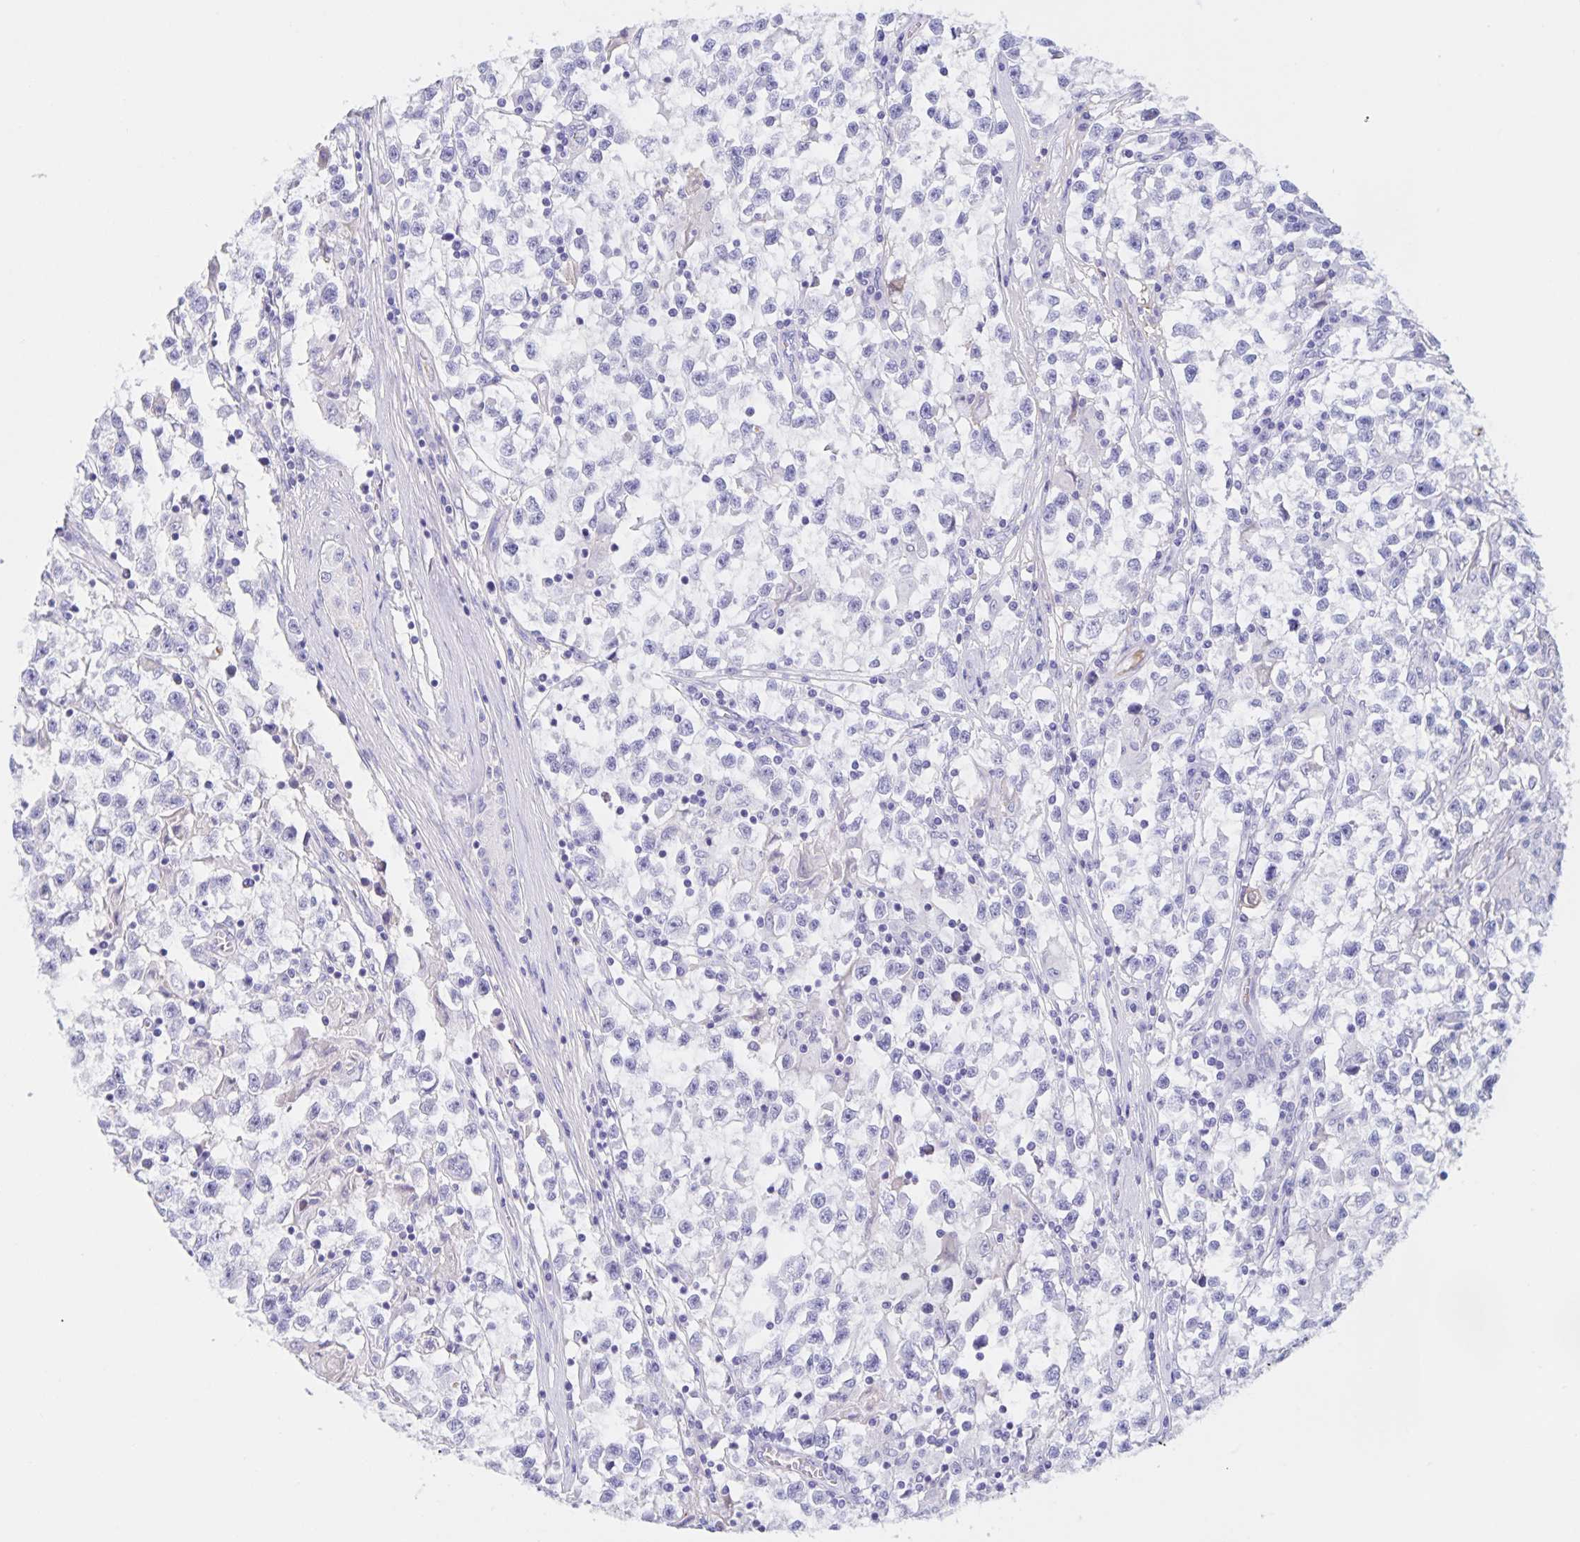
{"staining": {"intensity": "negative", "quantity": "none", "location": "none"}, "tissue": "testis cancer", "cell_type": "Tumor cells", "image_type": "cancer", "snomed": [{"axis": "morphology", "description": "Seminoma, NOS"}, {"axis": "topography", "description": "Testis"}], "caption": "This is an immunohistochemistry histopathology image of testis cancer. There is no staining in tumor cells.", "gene": "CATSPER4", "patient": {"sex": "male", "age": 31}}